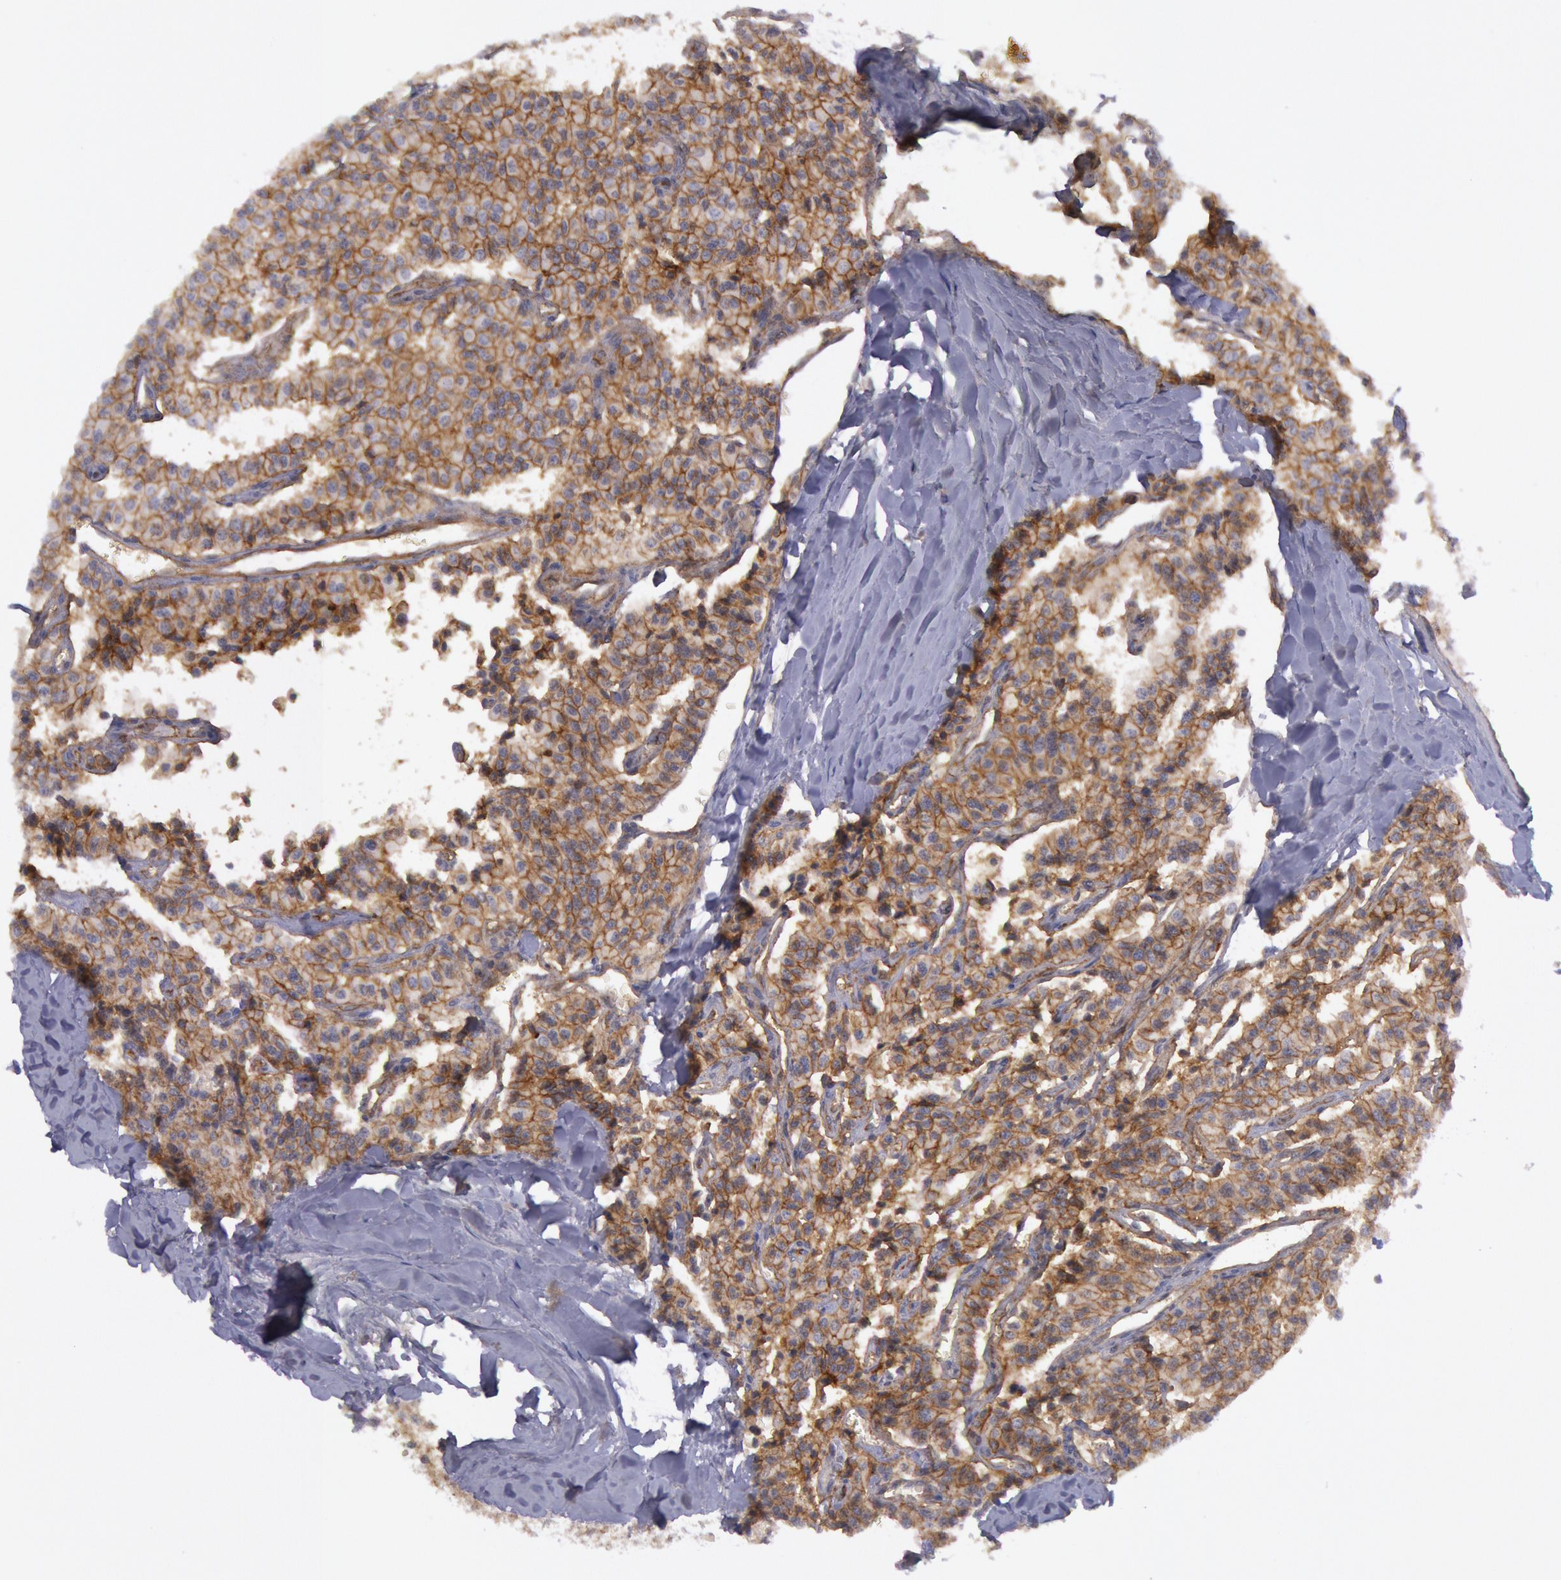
{"staining": {"intensity": "moderate", "quantity": ">75%", "location": "cytoplasmic/membranous"}, "tissue": "carcinoid", "cell_type": "Tumor cells", "image_type": "cancer", "snomed": [{"axis": "morphology", "description": "Carcinoid, malignant, NOS"}, {"axis": "topography", "description": "Bronchus"}], "caption": "Malignant carcinoid was stained to show a protein in brown. There is medium levels of moderate cytoplasmic/membranous expression in about >75% of tumor cells.", "gene": "STX4", "patient": {"sex": "male", "age": 55}}